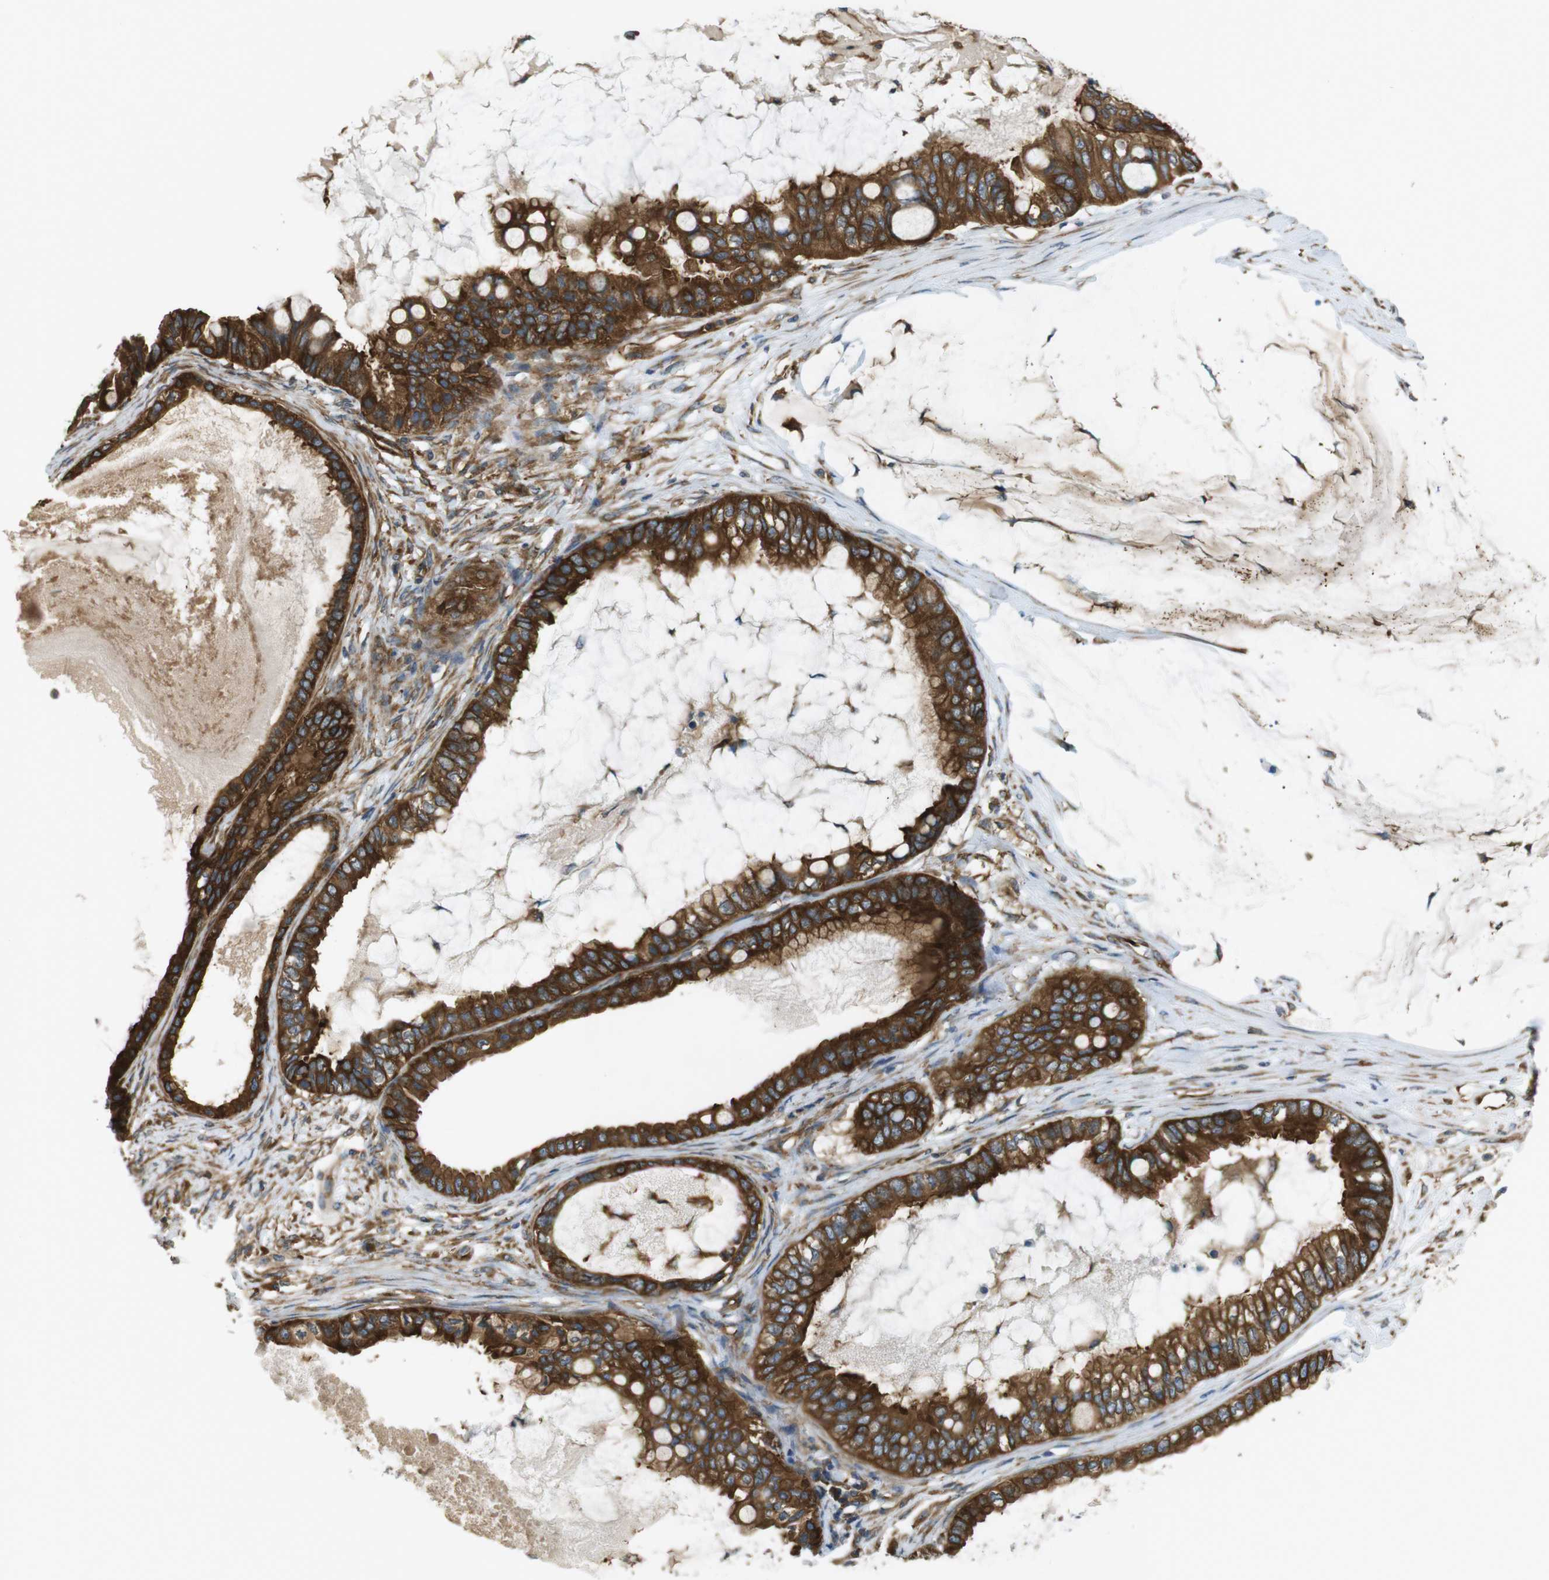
{"staining": {"intensity": "strong", "quantity": ">75%", "location": "cytoplasmic/membranous"}, "tissue": "ovarian cancer", "cell_type": "Tumor cells", "image_type": "cancer", "snomed": [{"axis": "morphology", "description": "Cystadenocarcinoma, mucinous, NOS"}, {"axis": "topography", "description": "Ovary"}], "caption": "A brown stain shows strong cytoplasmic/membranous positivity of a protein in human ovarian cancer tumor cells.", "gene": "TSC1", "patient": {"sex": "female", "age": 80}}